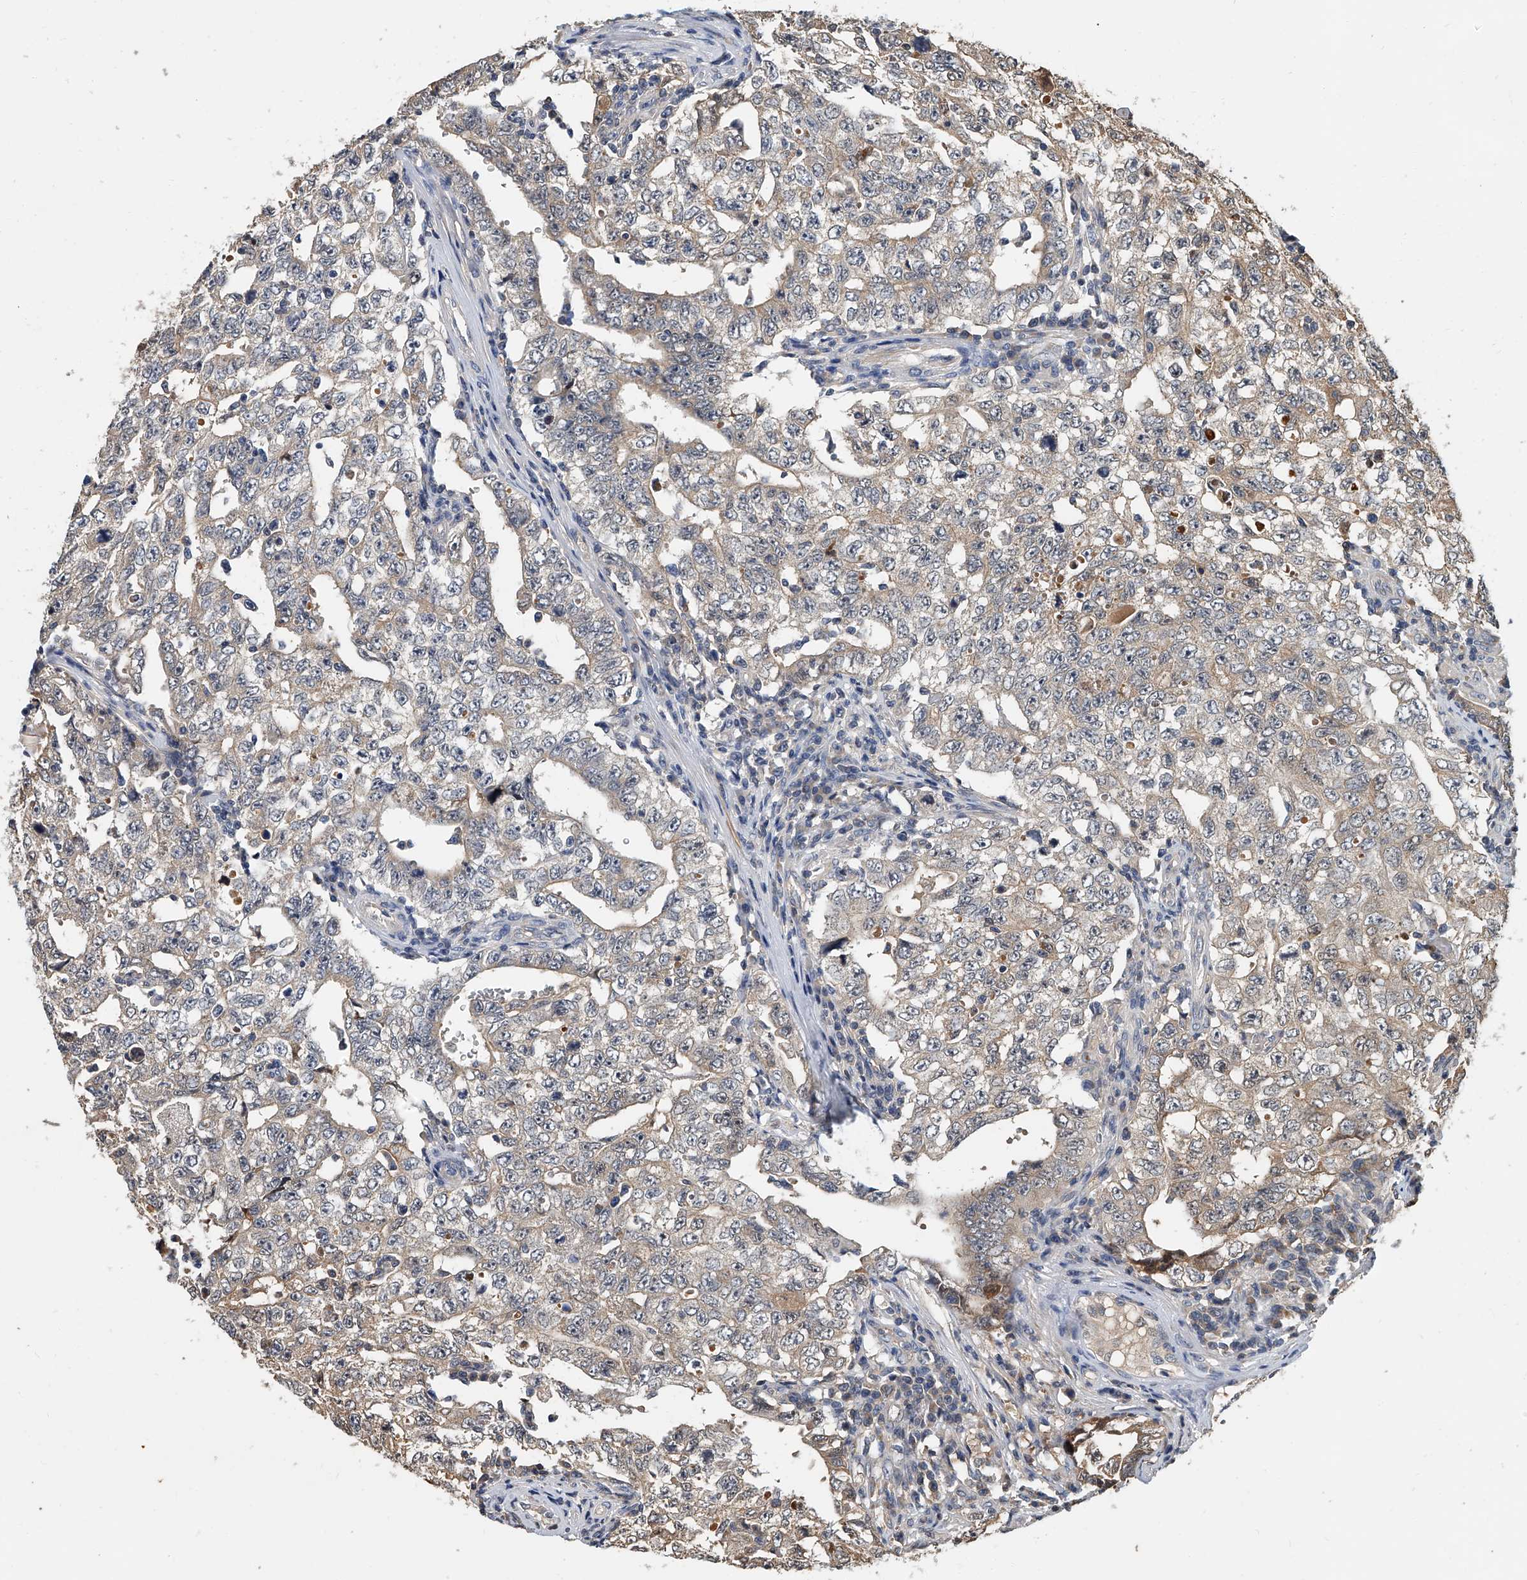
{"staining": {"intensity": "weak", "quantity": "25%-75%", "location": "cytoplasmic/membranous"}, "tissue": "testis cancer", "cell_type": "Tumor cells", "image_type": "cancer", "snomed": [{"axis": "morphology", "description": "Carcinoma, Embryonal, NOS"}, {"axis": "topography", "description": "Testis"}], "caption": "There is low levels of weak cytoplasmic/membranous staining in tumor cells of testis cancer (embryonal carcinoma), as demonstrated by immunohistochemical staining (brown color).", "gene": "CD200", "patient": {"sex": "male", "age": 26}}